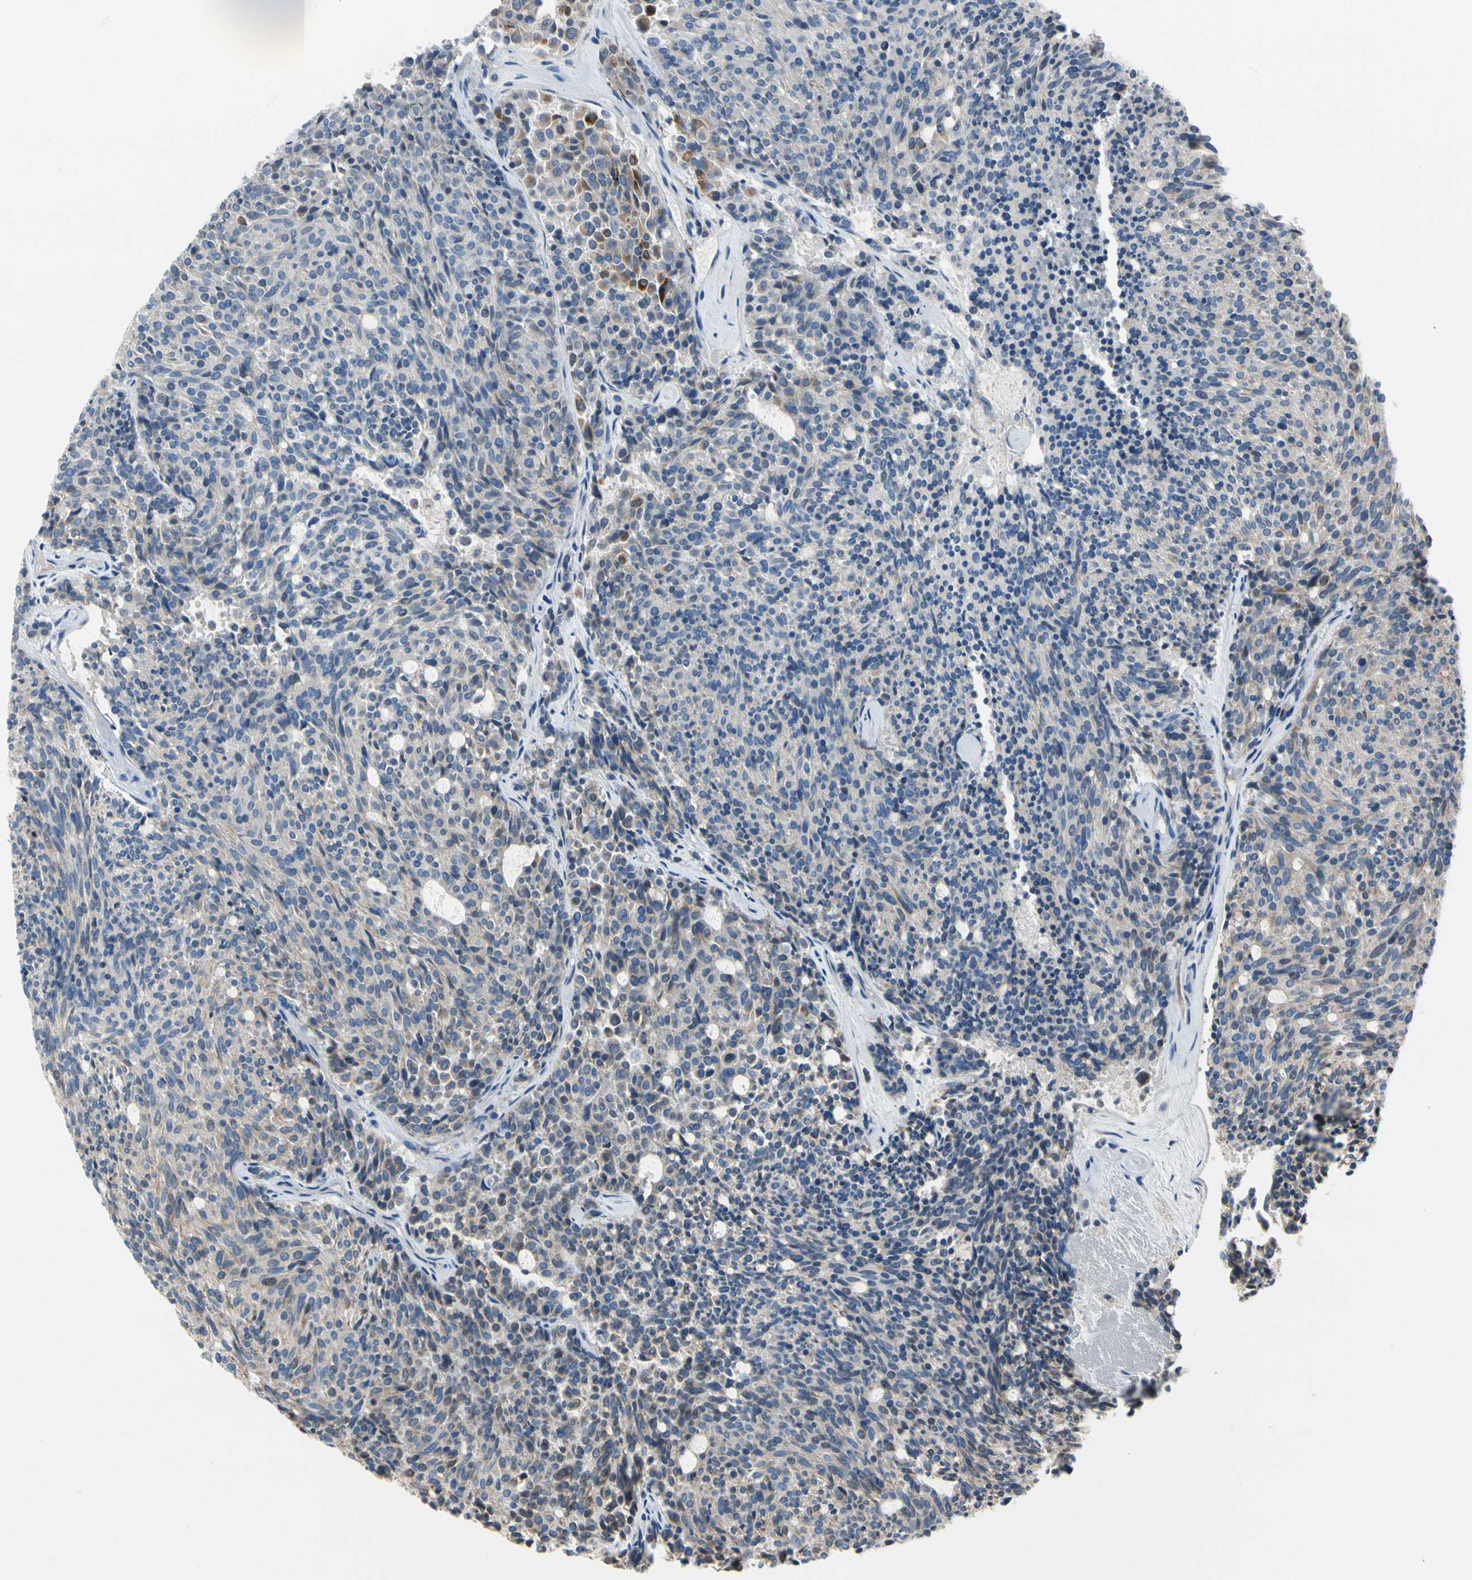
{"staining": {"intensity": "strong", "quantity": "<25%", "location": "cytoplasmic/membranous"}, "tissue": "carcinoid", "cell_type": "Tumor cells", "image_type": "cancer", "snomed": [{"axis": "morphology", "description": "Carcinoid, malignant, NOS"}, {"axis": "topography", "description": "Pancreas"}], "caption": "Human carcinoid (malignant) stained for a protein (brown) displays strong cytoplasmic/membranous positive expression in about <25% of tumor cells.", "gene": "HJURP", "patient": {"sex": "female", "age": 54}}